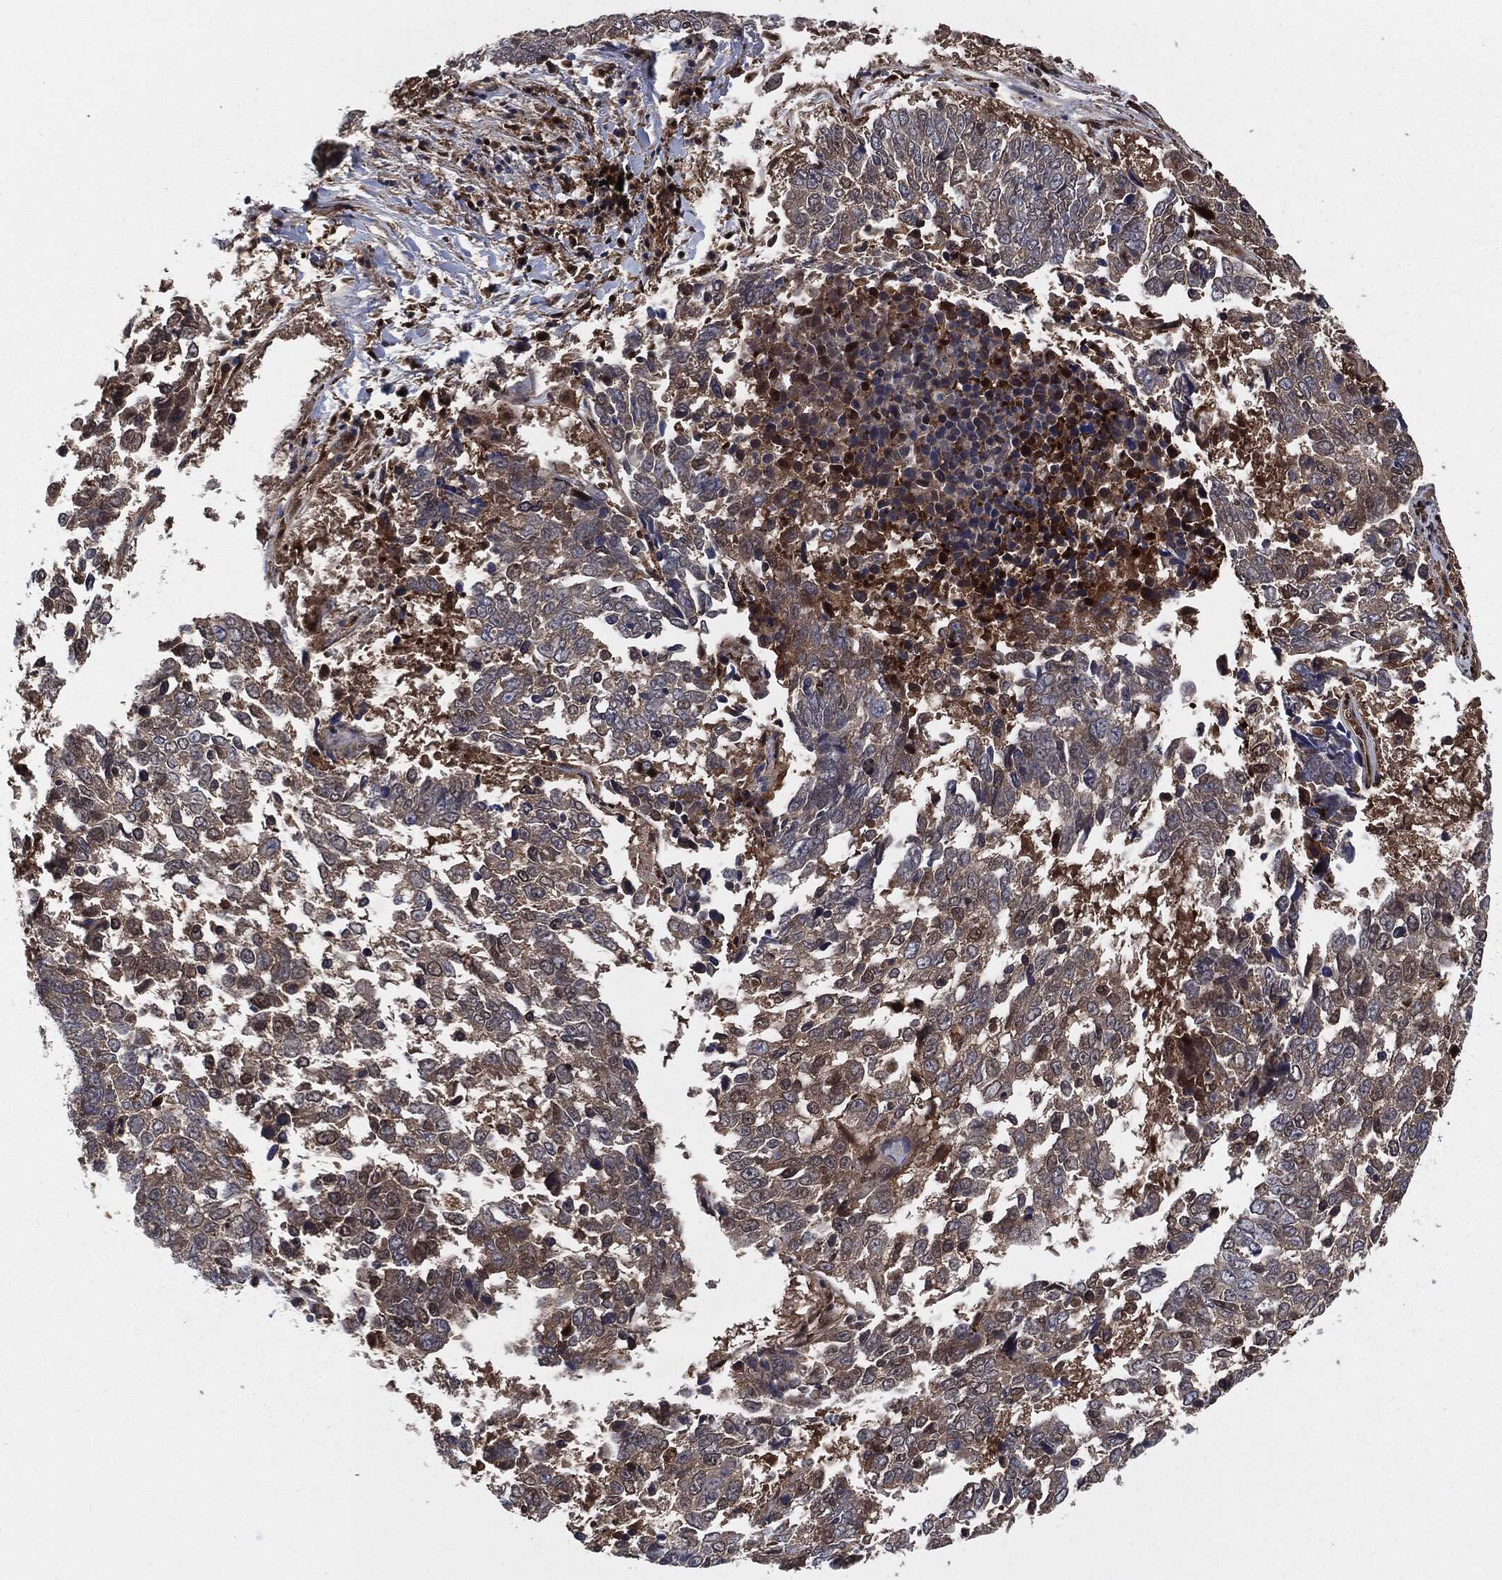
{"staining": {"intensity": "negative", "quantity": "none", "location": "none"}, "tissue": "lung cancer", "cell_type": "Tumor cells", "image_type": "cancer", "snomed": [{"axis": "morphology", "description": "Squamous cell carcinoma, NOS"}, {"axis": "topography", "description": "Lung"}], "caption": "Lung squamous cell carcinoma was stained to show a protein in brown. There is no significant positivity in tumor cells.", "gene": "XPNPEP1", "patient": {"sex": "male", "age": 82}}